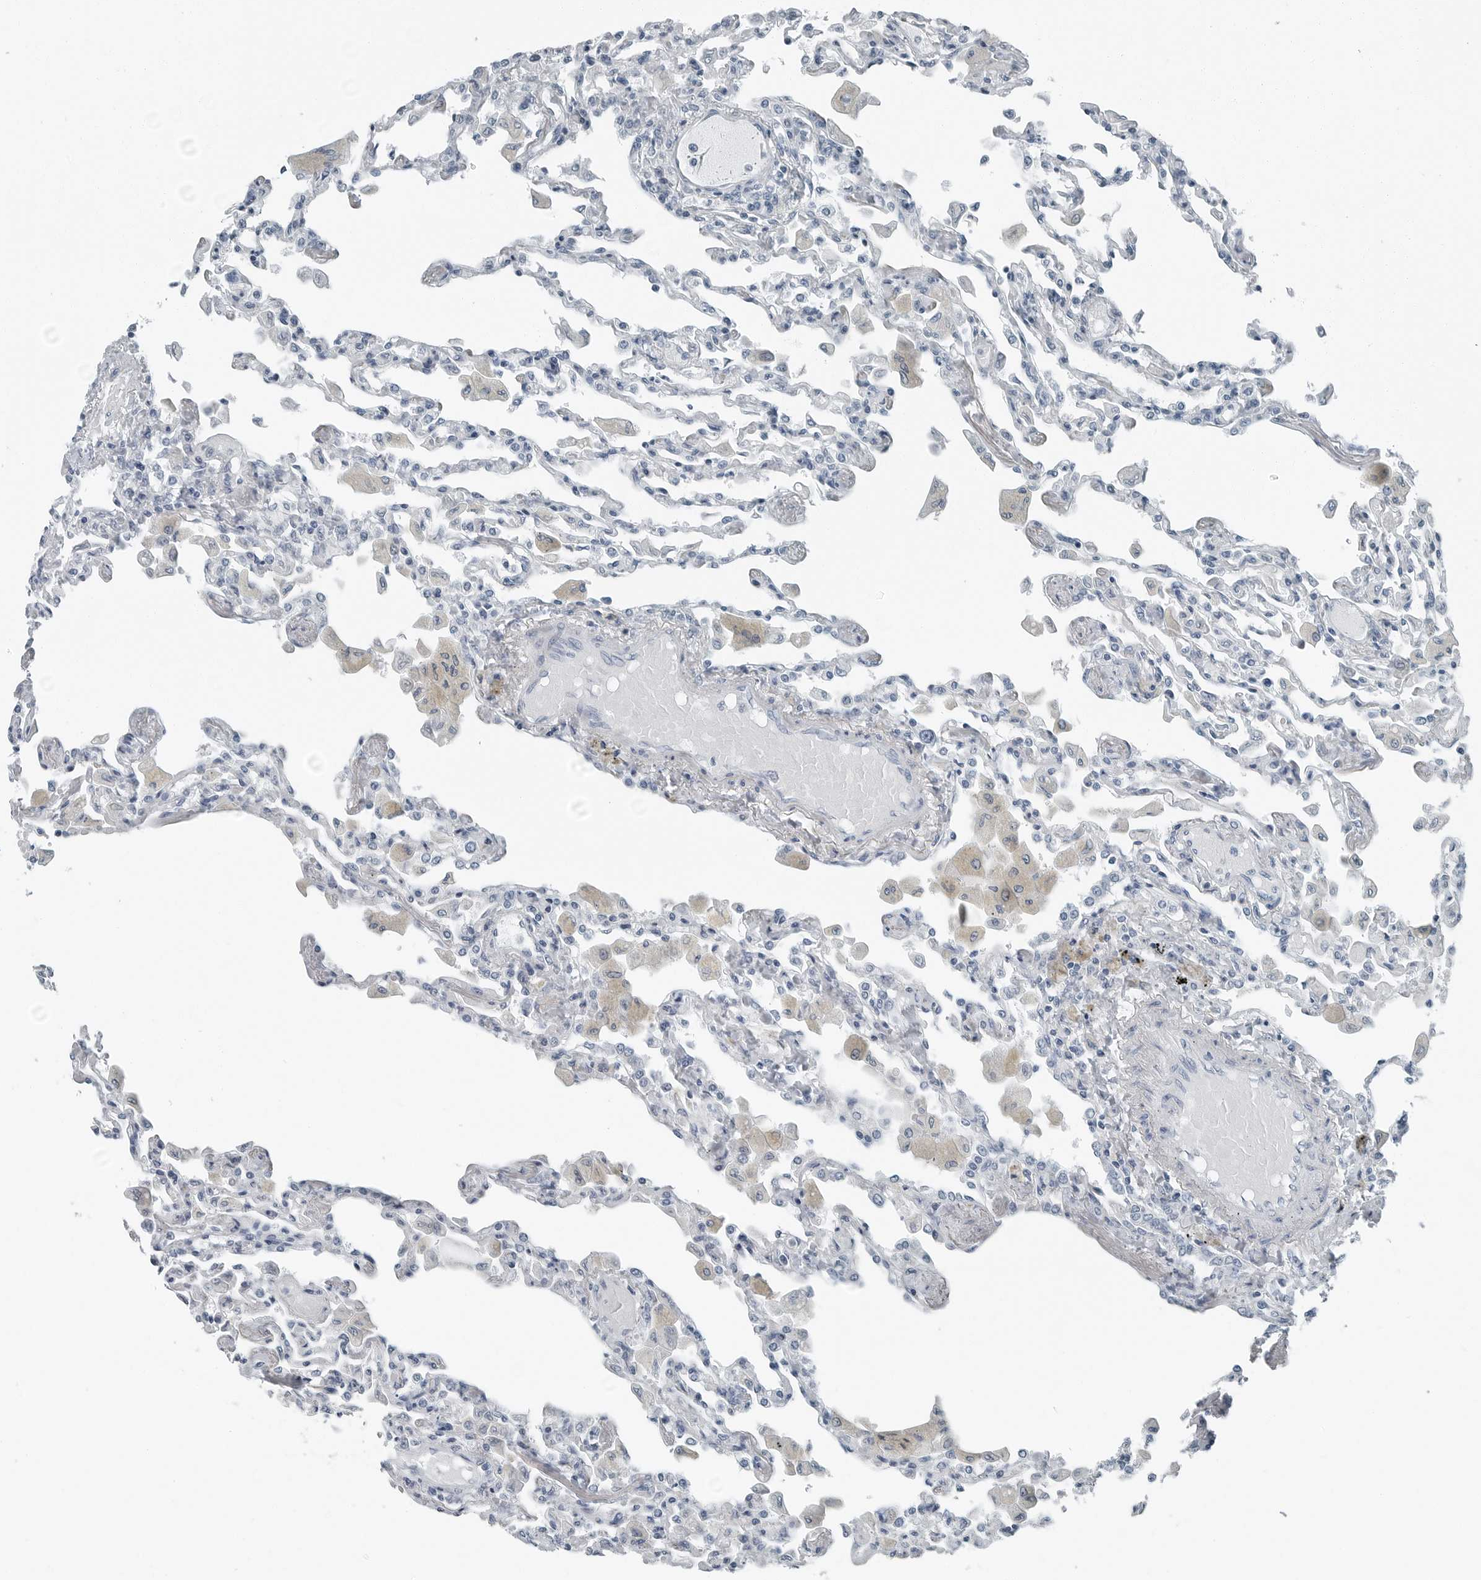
{"staining": {"intensity": "negative", "quantity": "none", "location": "none"}, "tissue": "lung", "cell_type": "Alveolar cells", "image_type": "normal", "snomed": [{"axis": "morphology", "description": "Normal tissue, NOS"}, {"axis": "topography", "description": "Bronchus"}, {"axis": "topography", "description": "Lung"}], "caption": "A high-resolution micrograph shows IHC staining of normal lung, which shows no significant expression in alveolar cells.", "gene": "ZPBP2", "patient": {"sex": "female", "age": 49}}